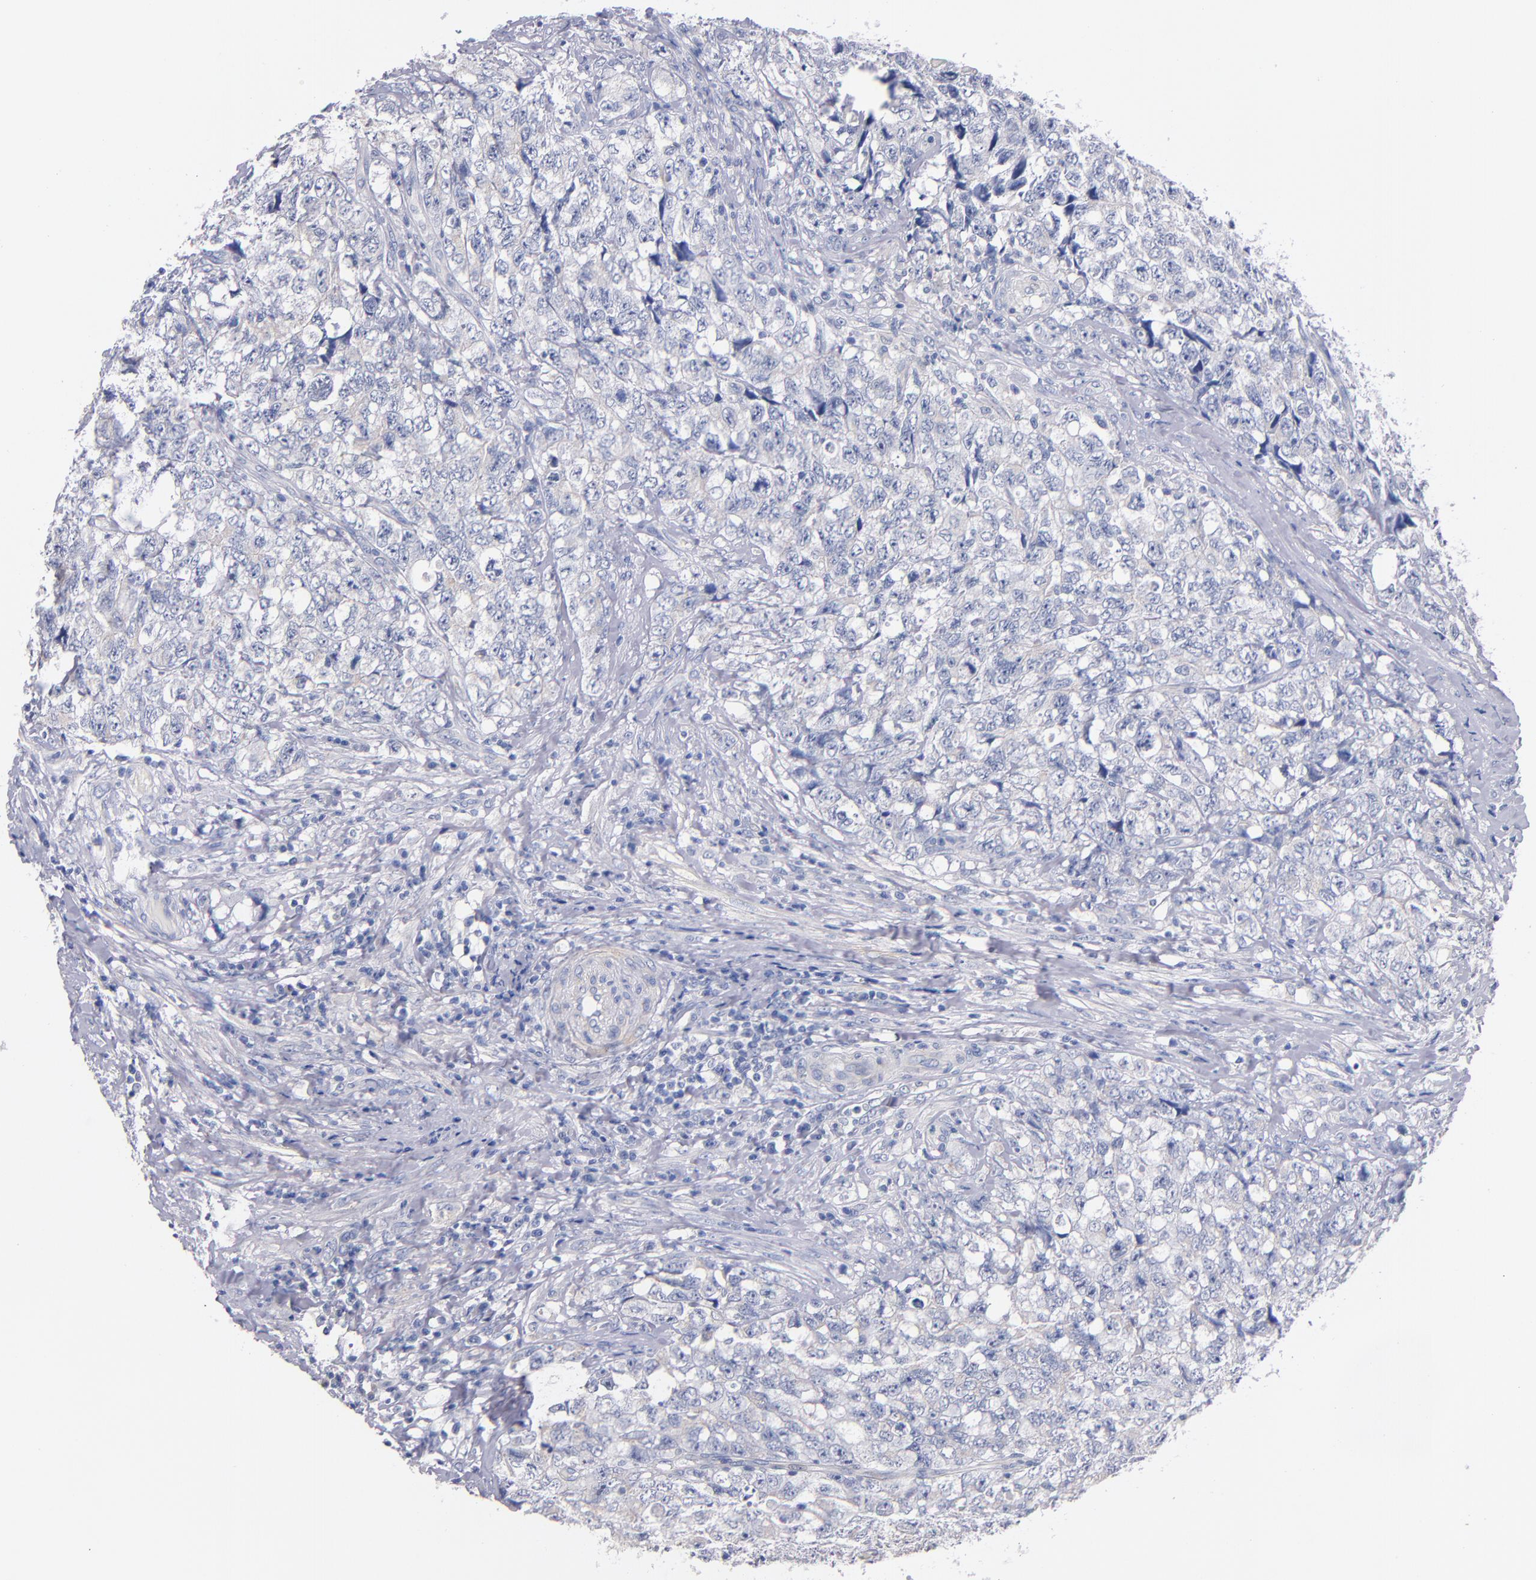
{"staining": {"intensity": "negative", "quantity": "none", "location": "none"}, "tissue": "testis cancer", "cell_type": "Tumor cells", "image_type": "cancer", "snomed": [{"axis": "morphology", "description": "Carcinoma, Embryonal, NOS"}, {"axis": "topography", "description": "Testis"}], "caption": "Immunohistochemistry (IHC) micrograph of human testis embryonal carcinoma stained for a protein (brown), which exhibits no staining in tumor cells.", "gene": "CNTNAP2", "patient": {"sex": "male", "age": 31}}